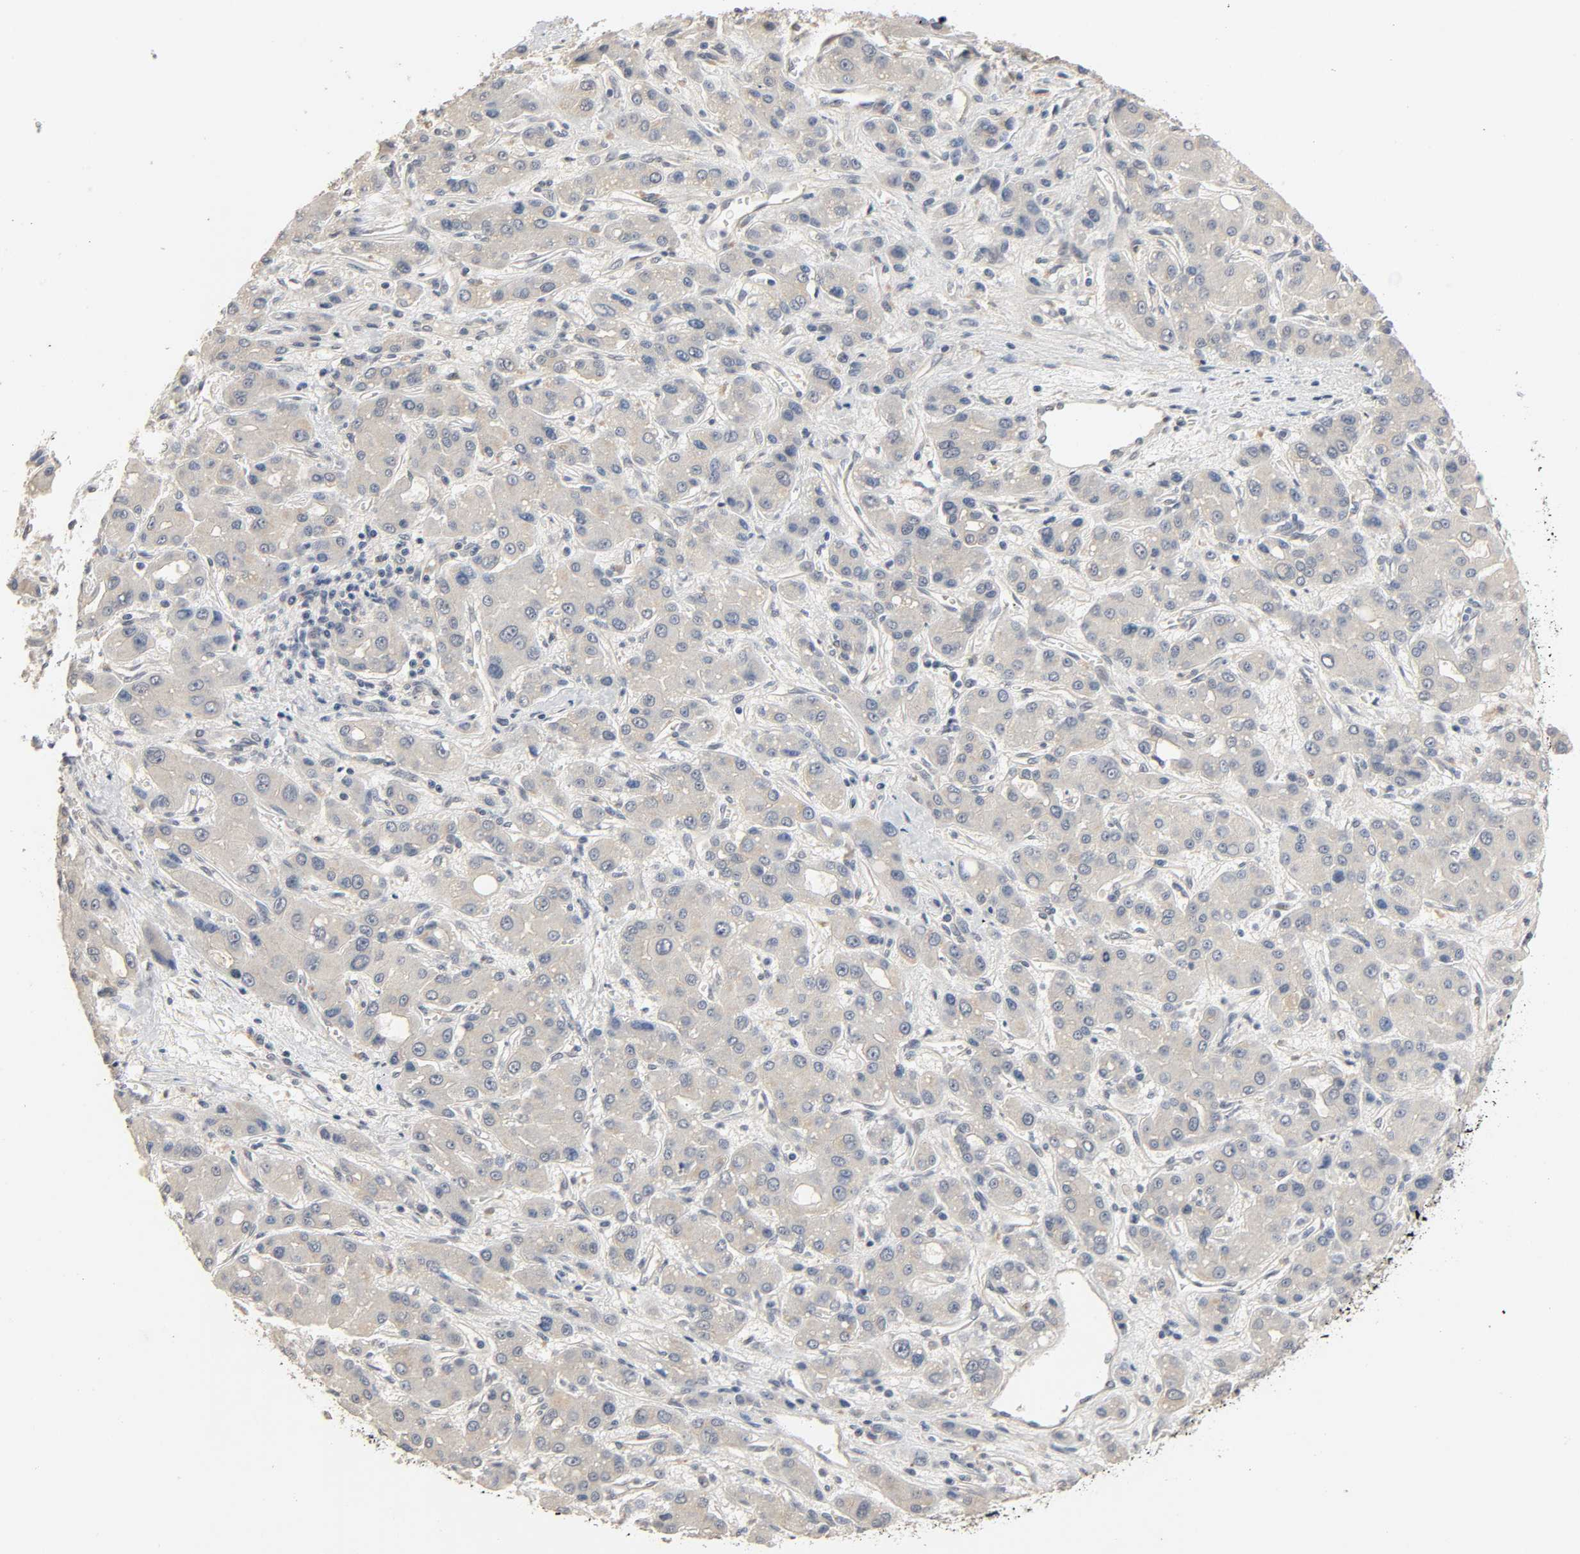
{"staining": {"intensity": "negative", "quantity": "none", "location": "none"}, "tissue": "liver cancer", "cell_type": "Tumor cells", "image_type": "cancer", "snomed": [{"axis": "morphology", "description": "Carcinoma, Hepatocellular, NOS"}, {"axis": "topography", "description": "Liver"}], "caption": "Immunohistochemistry (IHC) image of neoplastic tissue: human liver cancer (hepatocellular carcinoma) stained with DAB (3,3'-diaminobenzidine) demonstrates no significant protein expression in tumor cells.", "gene": "MAGEA8", "patient": {"sex": "male", "age": 55}}